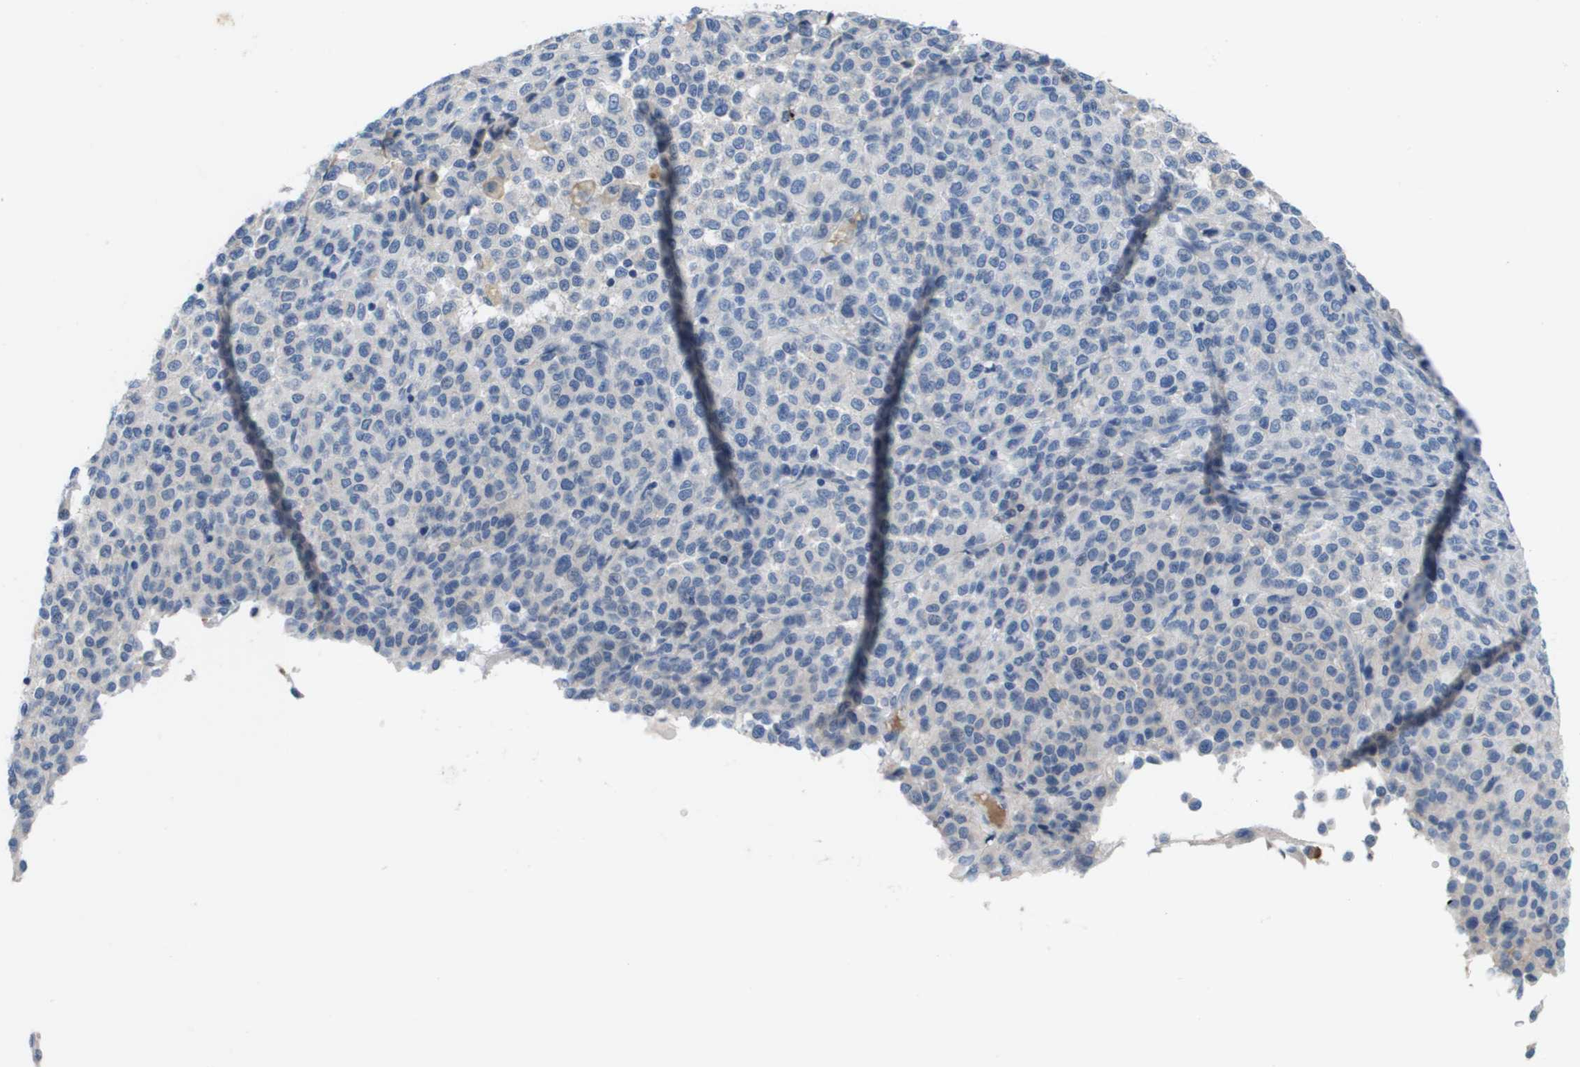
{"staining": {"intensity": "negative", "quantity": "none", "location": "none"}, "tissue": "melanoma", "cell_type": "Tumor cells", "image_type": "cancer", "snomed": [{"axis": "morphology", "description": "Malignant melanoma, Metastatic site"}, {"axis": "topography", "description": "Pancreas"}], "caption": "Immunohistochemical staining of human melanoma exhibits no significant staining in tumor cells.", "gene": "NCS1", "patient": {"sex": "female", "age": 30}}